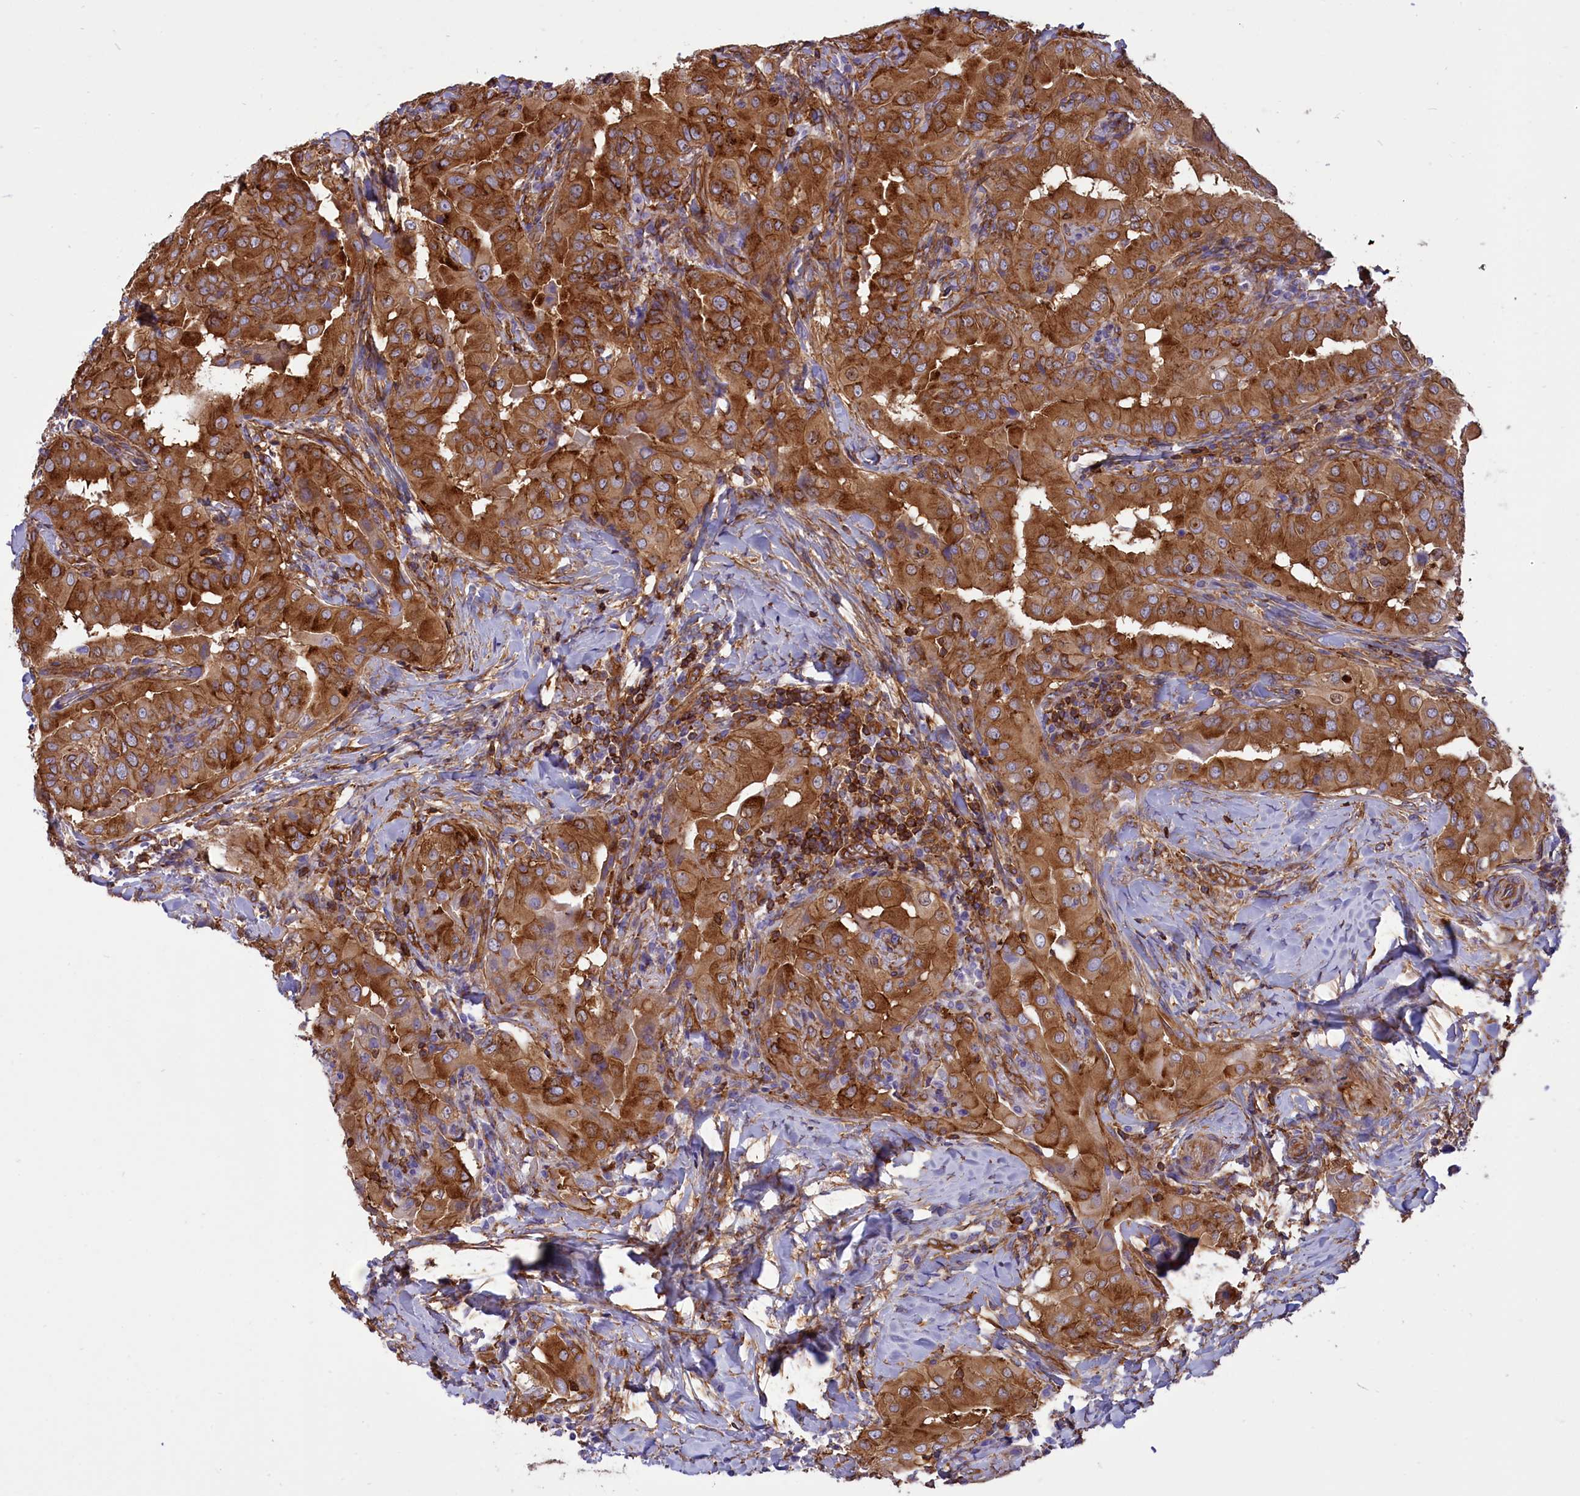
{"staining": {"intensity": "strong", "quantity": ">75%", "location": "cytoplasmic/membranous"}, "tissue": "thyroid cancer", "cell_type": "Tumor cells", "image_type": "cancer", "snomed": [{"axis": "morphology", "description": "Papillary adenocarcinoma, NOS"}, {"axis": "topography", "description": "Thyroid gland"}], "caption": "Protein staining reveals strong cytoplasmic/membranous expression in about >75% of tumor cells in papillary adenocarcinoma (thyroid).", "gene": "SEPTIN9", "patient": {"sex": "male", "age": 33}}